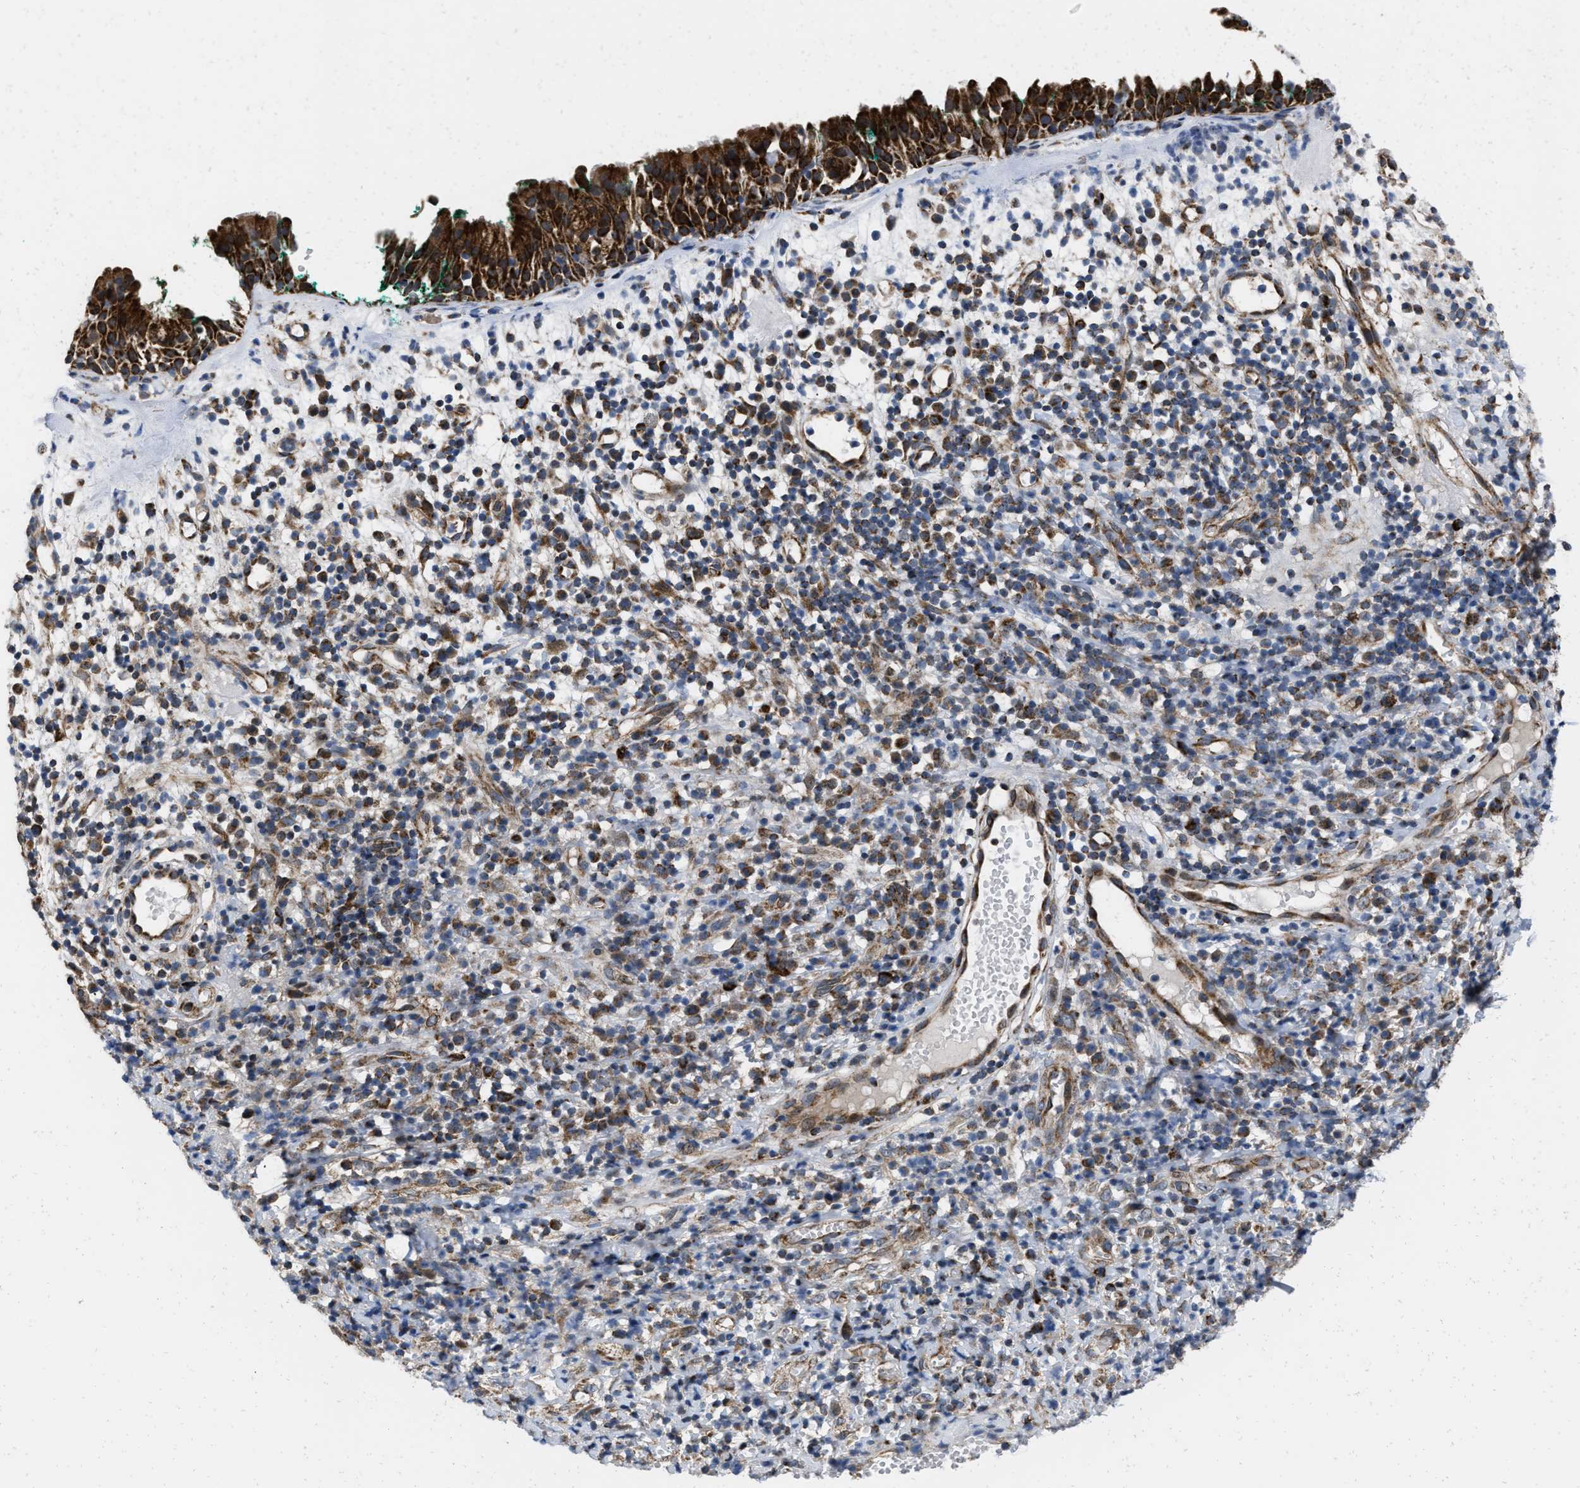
{"staining": {"intensity": "strong", "quantity": ">75%", "location": "cytoplasmic/membranous"}, "tissue": "nasopharynx", "cell_type": "Respiratory epithelial cells", "image_type": "normal", "snomed": [{"axis": "morphology", "description": "Normal tissue, NOS"}, {"axis": "morphology", "description": "Basal cell carcinoma"}, {"axis": "topography", "description": "Cartilage tissue"}, {"axis": "topography", "description": "Nasopharynx"}, {"axis": "topography", "description": "Oral tissue"}], "caption": "Nasopharynx stained with immunohistochemistry (IHC) exhibits strong cytoplasmic/membranous positivity in approximately >75% of respiratory epithelial cells.", "gene": "AKAP1", "patient": {"sex": "female", "age": 77}}